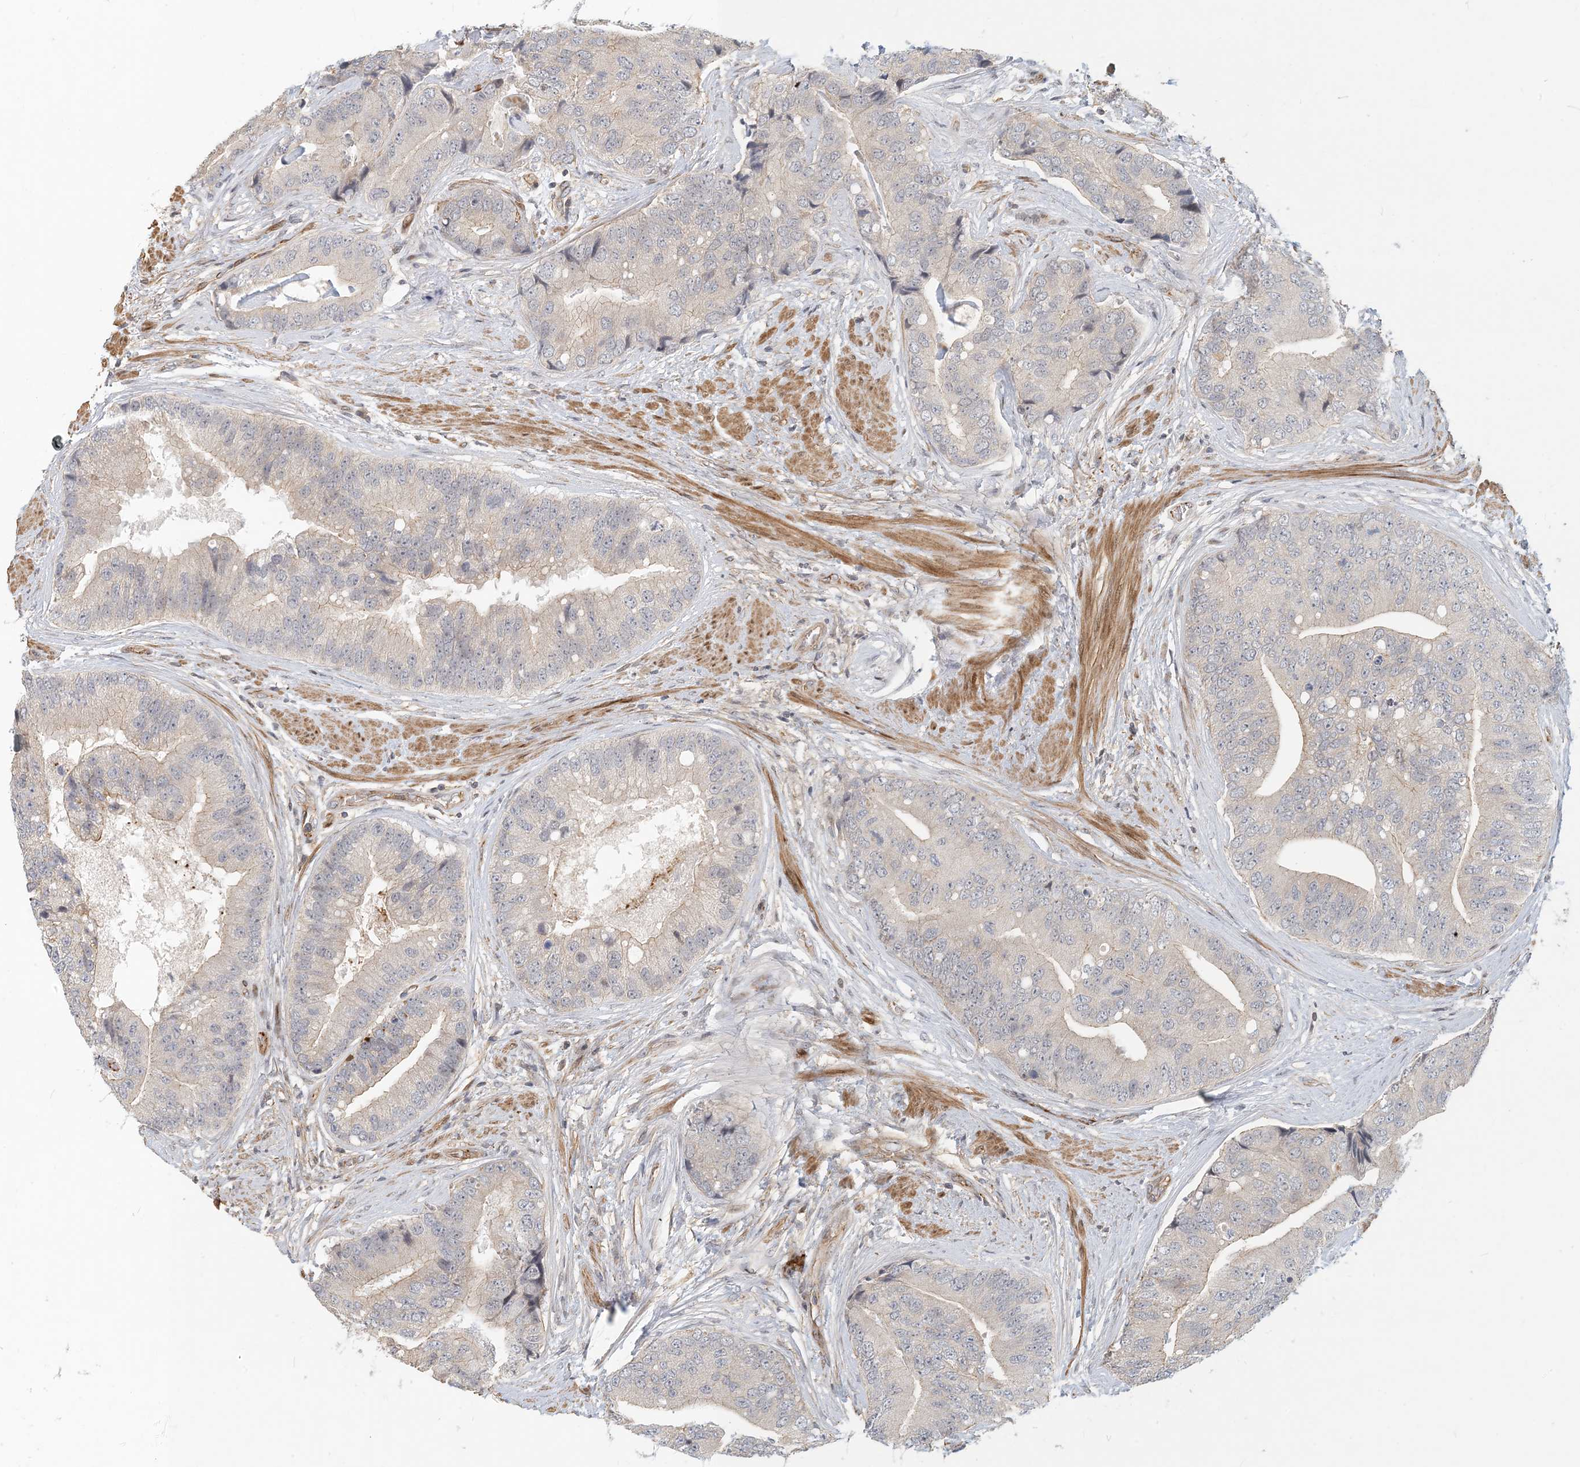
{"staining": {"intensity": "negative", "quantity": "none", "location": "none"}, "tissue": "prostate cancer", "cell_type": "Tumor cells", "image_type": "cancer", "snomed": [{"axis": "morphology", "description": "Adenocarcinoma, High grade"}, {"axis": "topography", "description": "Prostate"}], "caption": "Immunohistochemistry (IHC) histopathology image of human high-grade adenocarcinoma (prostate) stained for a protein (brown), which demonstrates no staining in tumor cells.", "gene": "MAPKBP1", "patient": {"sex": "male", "age": 70}}